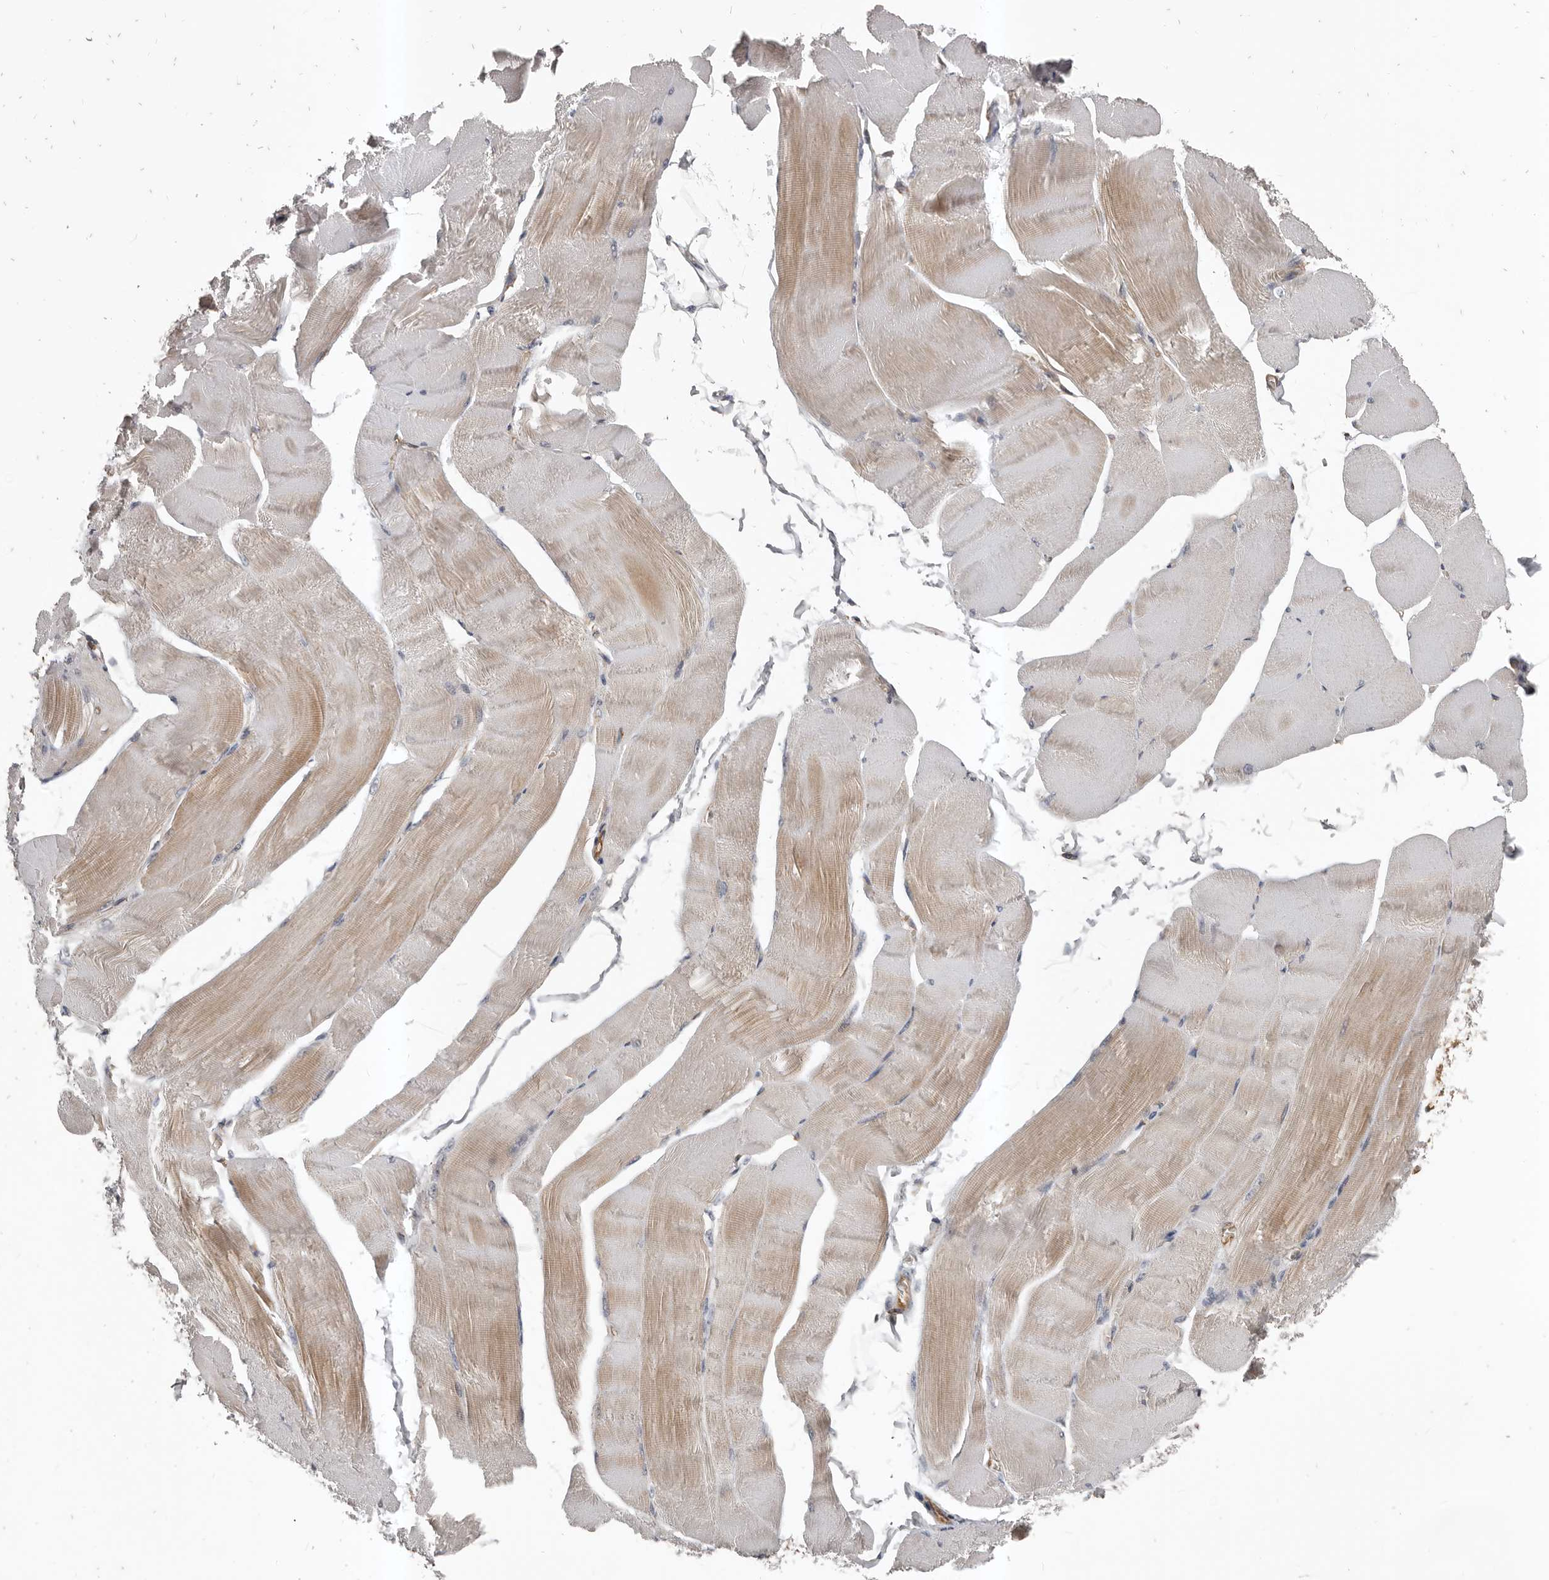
{"staining": {"intensity": "weak", "quantity": "25%-75%", "location": "cytoplasmic/membranous"}, "tissue": "skeletal muscle", "cell_type": "Myocytes", "image_type": "normal", "snomed": [{"axis": "morphology", "description": "Normal tissue, NOS"}, {"axis": "morphology", "description": "Basal cell carcinoma"}, {"axis": "topography", "description": "Skeletal muscle"}], "caption": "Immunohistochemical staining of normal skeletal muscle shows 25%-75% levels of weak cytoplasmic/membranous protein expression in approximately 25%-75% of myocytes.", "gene": "PNRC2", "patient": {"sex": "female", "age": 64}}